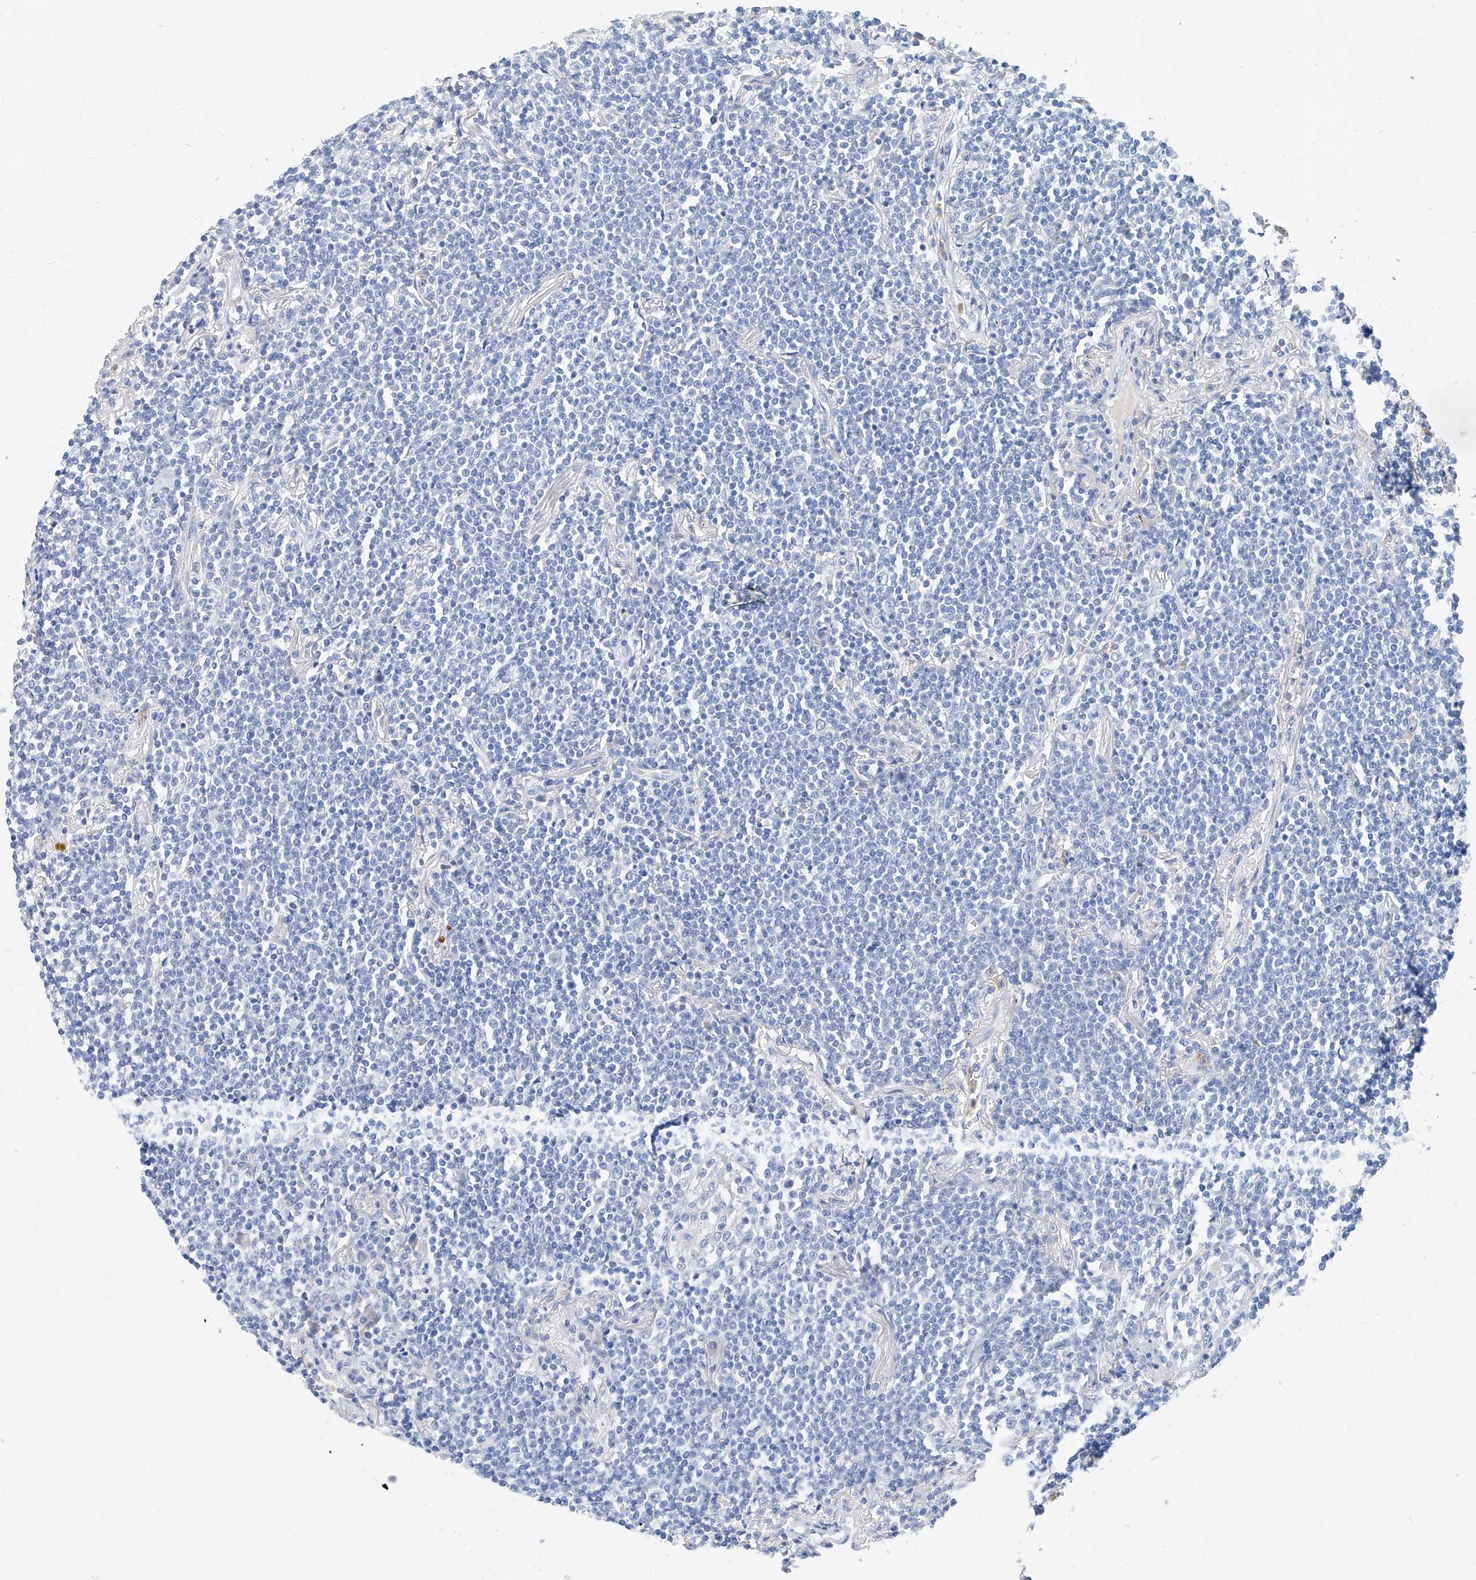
{"staining": {"intensity": "negative", "quantity": "none", "location": "none"}, "tissue": "lymphoma", "cell_type": "Tumor cells", "image_type": "cancer", "snomed": [{"axis": "morphology", "description": "Malignant lymphoma, non-Hodgkin's type, Low grade"}, {"axis": "topography", "description": "Lung"}], "caption": "An image of human lymphoma is negative for staining in tumor cells.", "gene": "SLC25A29", "patient": {"sex": "female", "age": 71}}